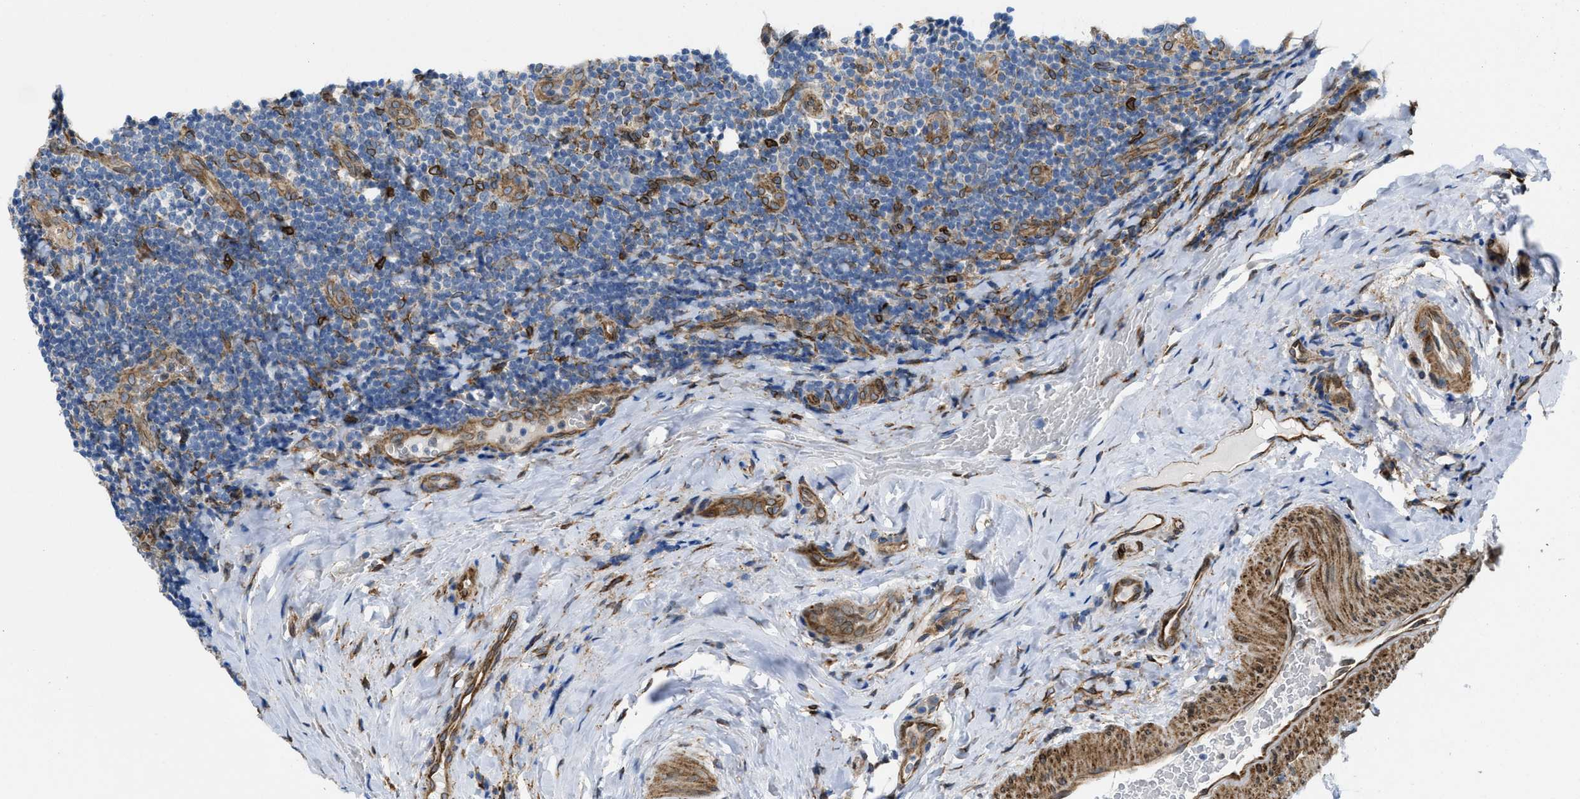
{"staining": {"intensity": "strong", "quantity": "<25%", "location": "cytoplasmic/membranous"}, "tissue": "tonsil", "cell_type": "Germinal center cells", "image_type": "normal", "snomed": [{"axis": "morphology", "description": "Normal tissue, NOS"}, {"axis": "topography", "description": "Tonsil"}], "caption": "Strong cytoplasmic/membranous protein expression is identified in about <25% of germinal center cells in tonsil. (Brightfield microscopy of DAB IHC at high magnification).", "gene": "ERLIN2", "patient": {"sex": "male", "age": 31}}